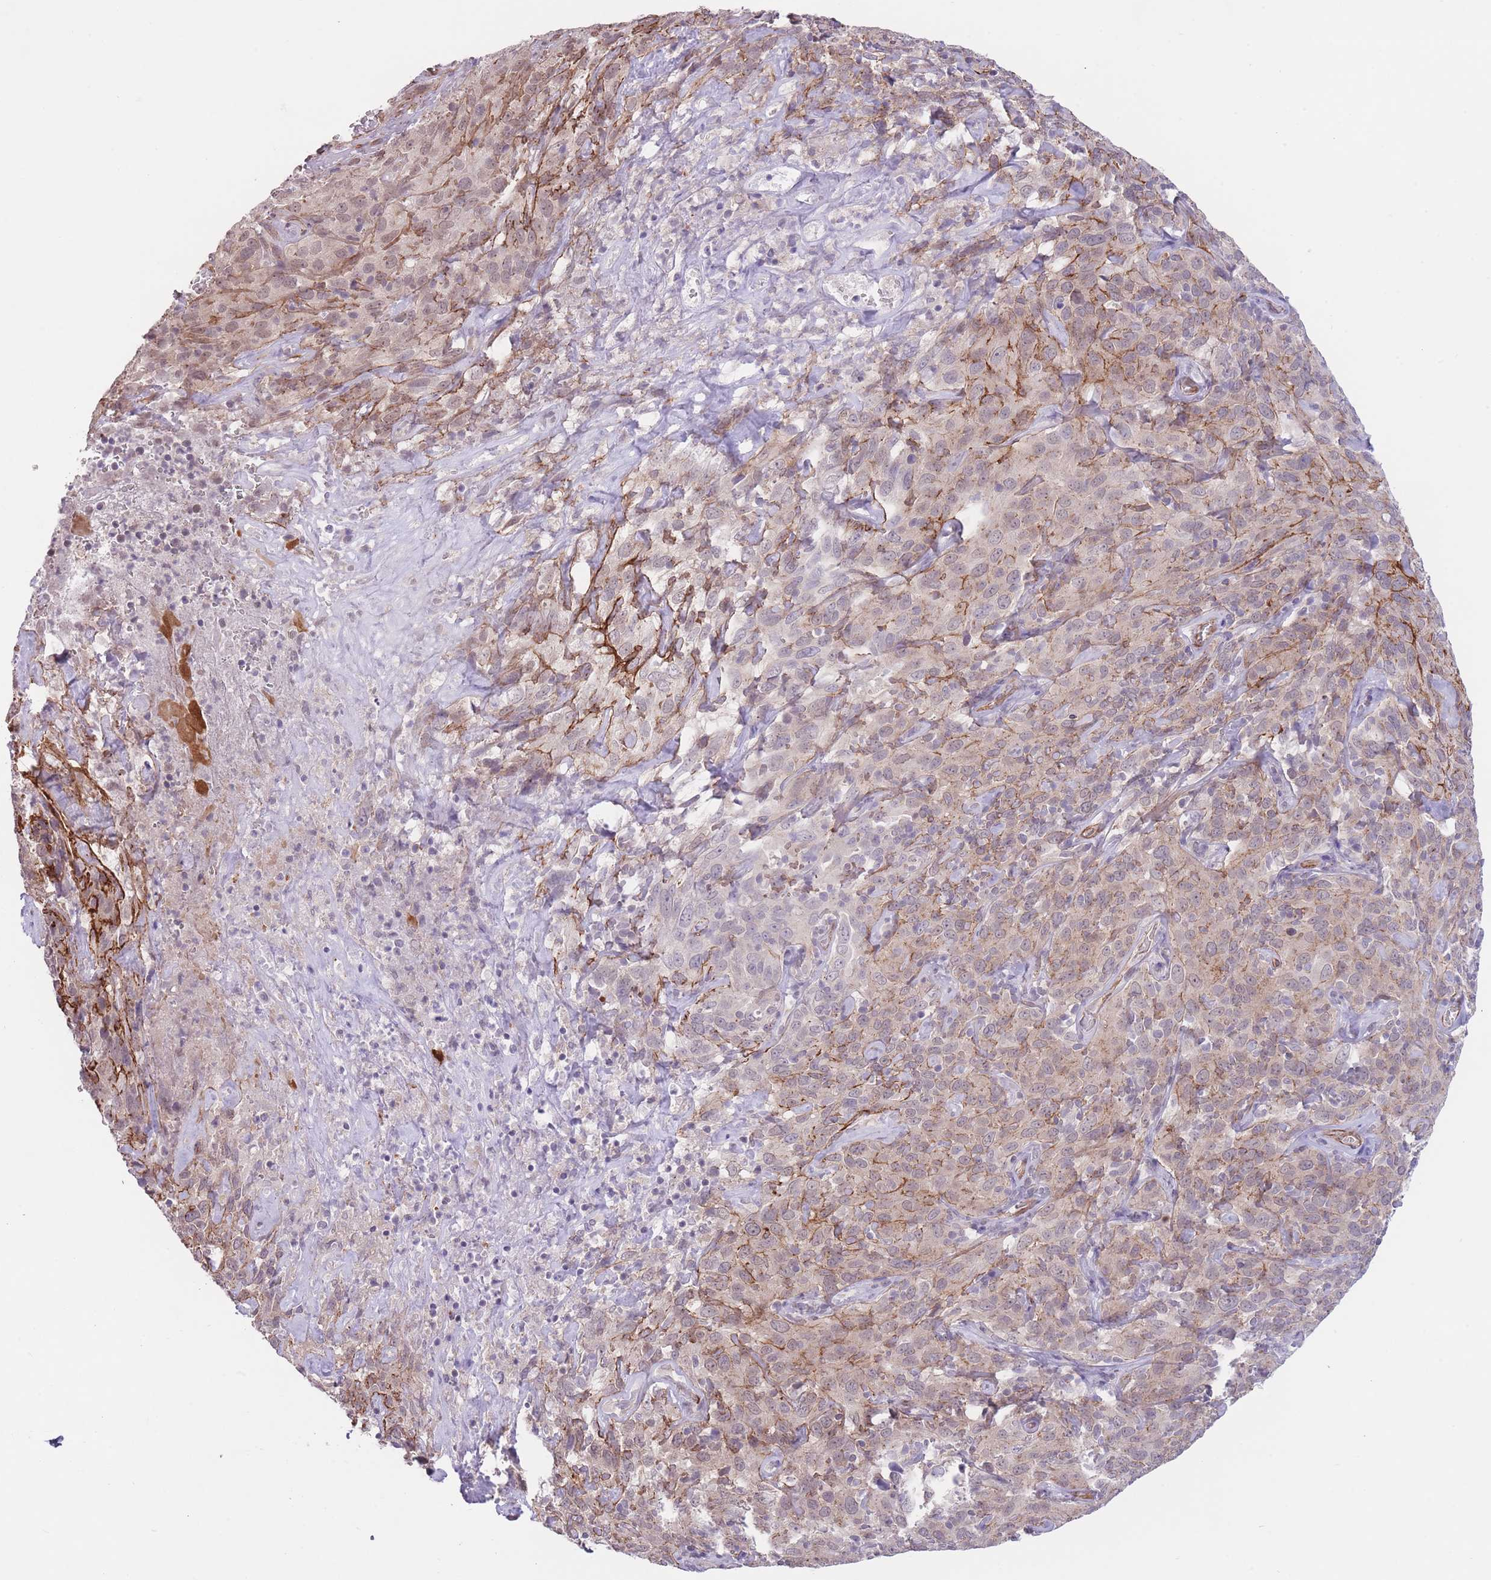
{"staining": {"intensity": "weak", "quantity": "25%-75%", "location": "cytoplasmic/membranous"}, "tissue": "cervical cancer", "cell_type": "Tumor cells", "image_type": "cancer", "snomed": [{"axis": "morphology", "description": "Squamous cell carcinoma, NOS"}, {"axis": "topography", "description": "Cervix"}], "caption": "Immunohistochemical staining of human squamous cell carcinoma (cervical) demonstrates low levels of weak cytoplasmic/membranous staining in approximately 25%-75% of tumor cells. (IHC, brightfield microscopy, high magnification).", "gene": "QTRT1", "patient": {"sex": "female", "age": 51}}